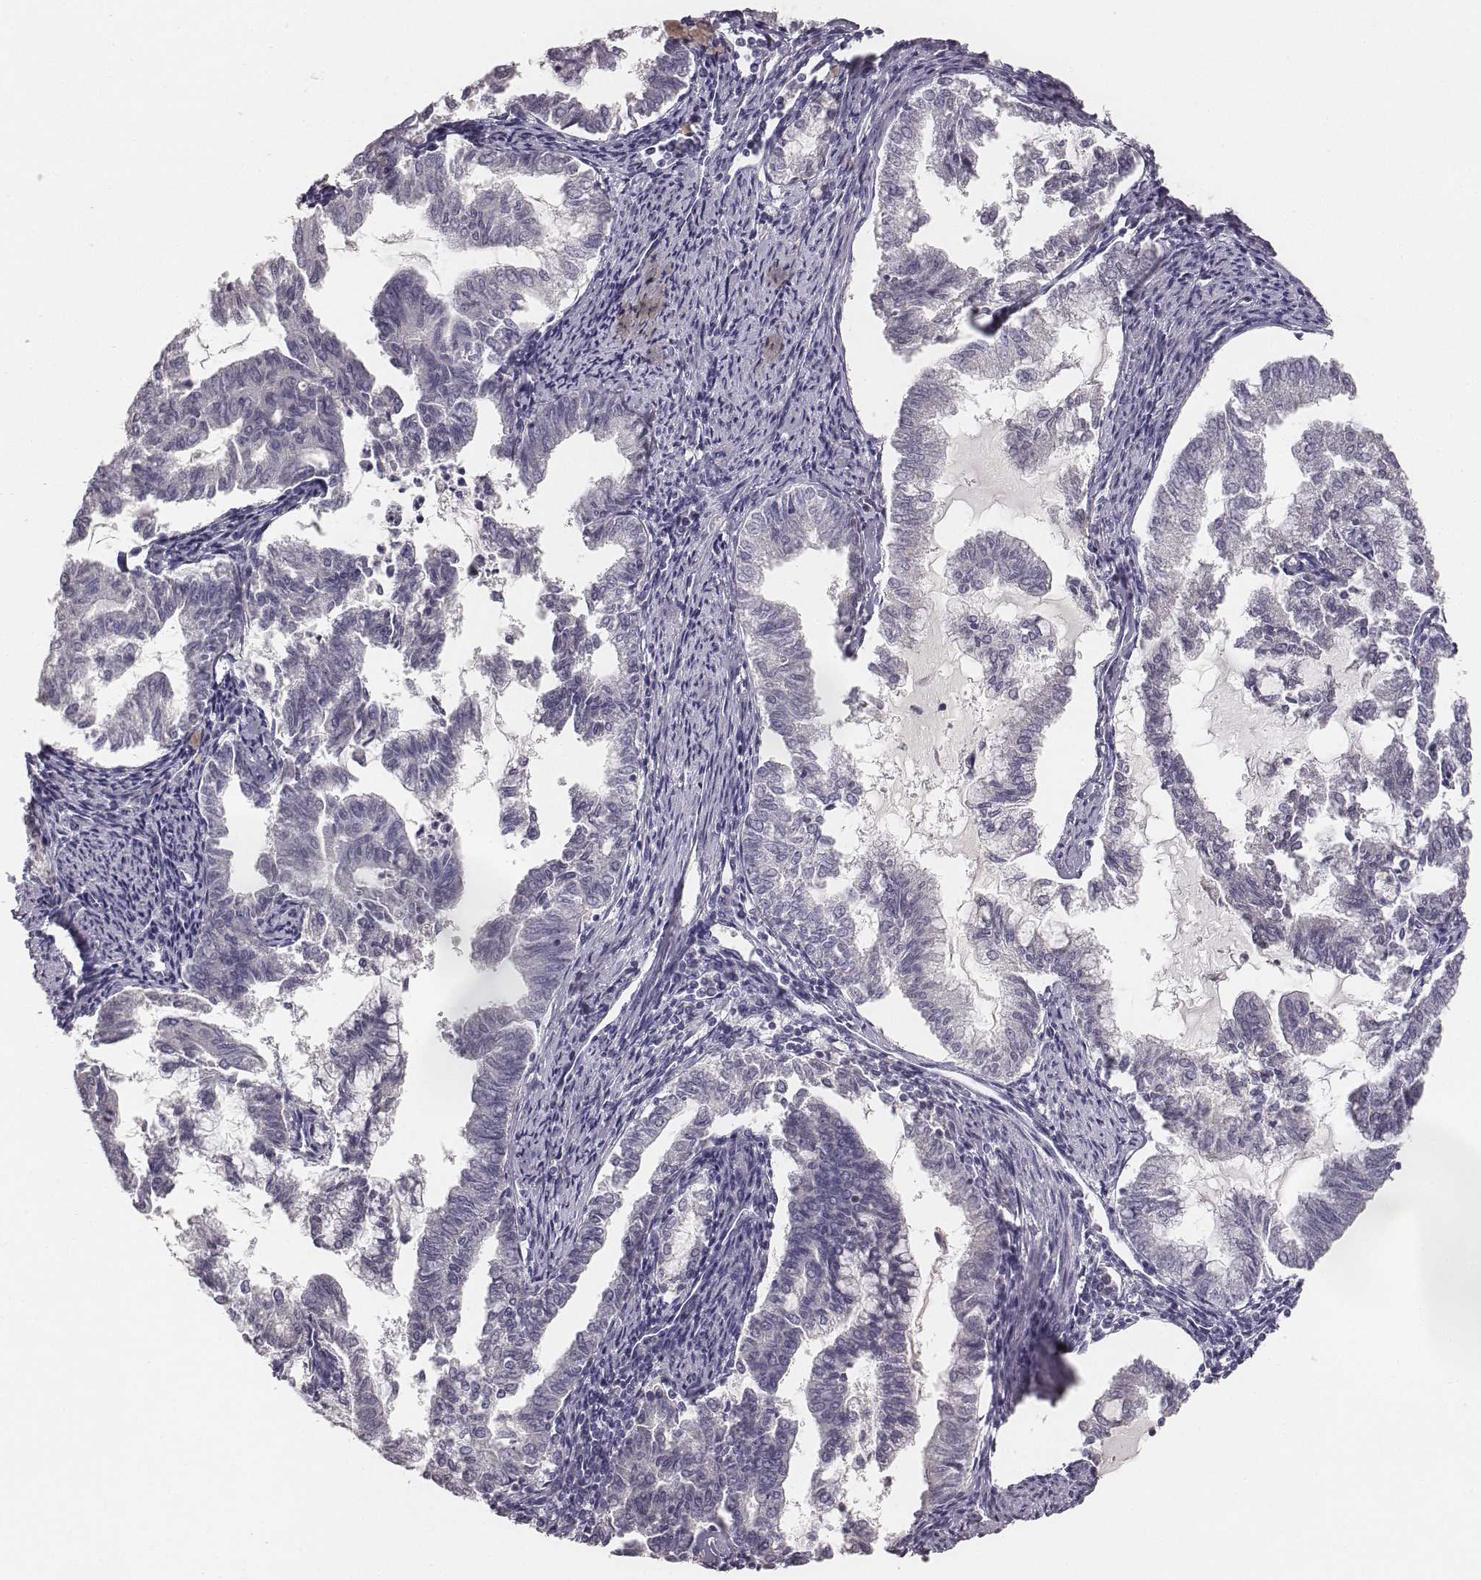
{"staining": {"intensity": "negative", "quantity": "none", "location": "none"}, "tissue": "endometrial cancer", "cell_type": "Tumor cells", "image_type": "cancer", "snomed": [{"axis": "morphology", "description": "Adenocarcinoma, NOS"}, {"axis": "topography", "description": "Endometrium"}], "caption": "A micrograph of human adenocarcinoma (endometrial) is negative for staining in tumor cells. The staining is performed using DAB (3,3'-diaminobenzidine) brown chromogen with nuclei counter-stained in using hematoxylin.", "gene": "MYH6", "patient": {"sex": "female", "age": 79}}